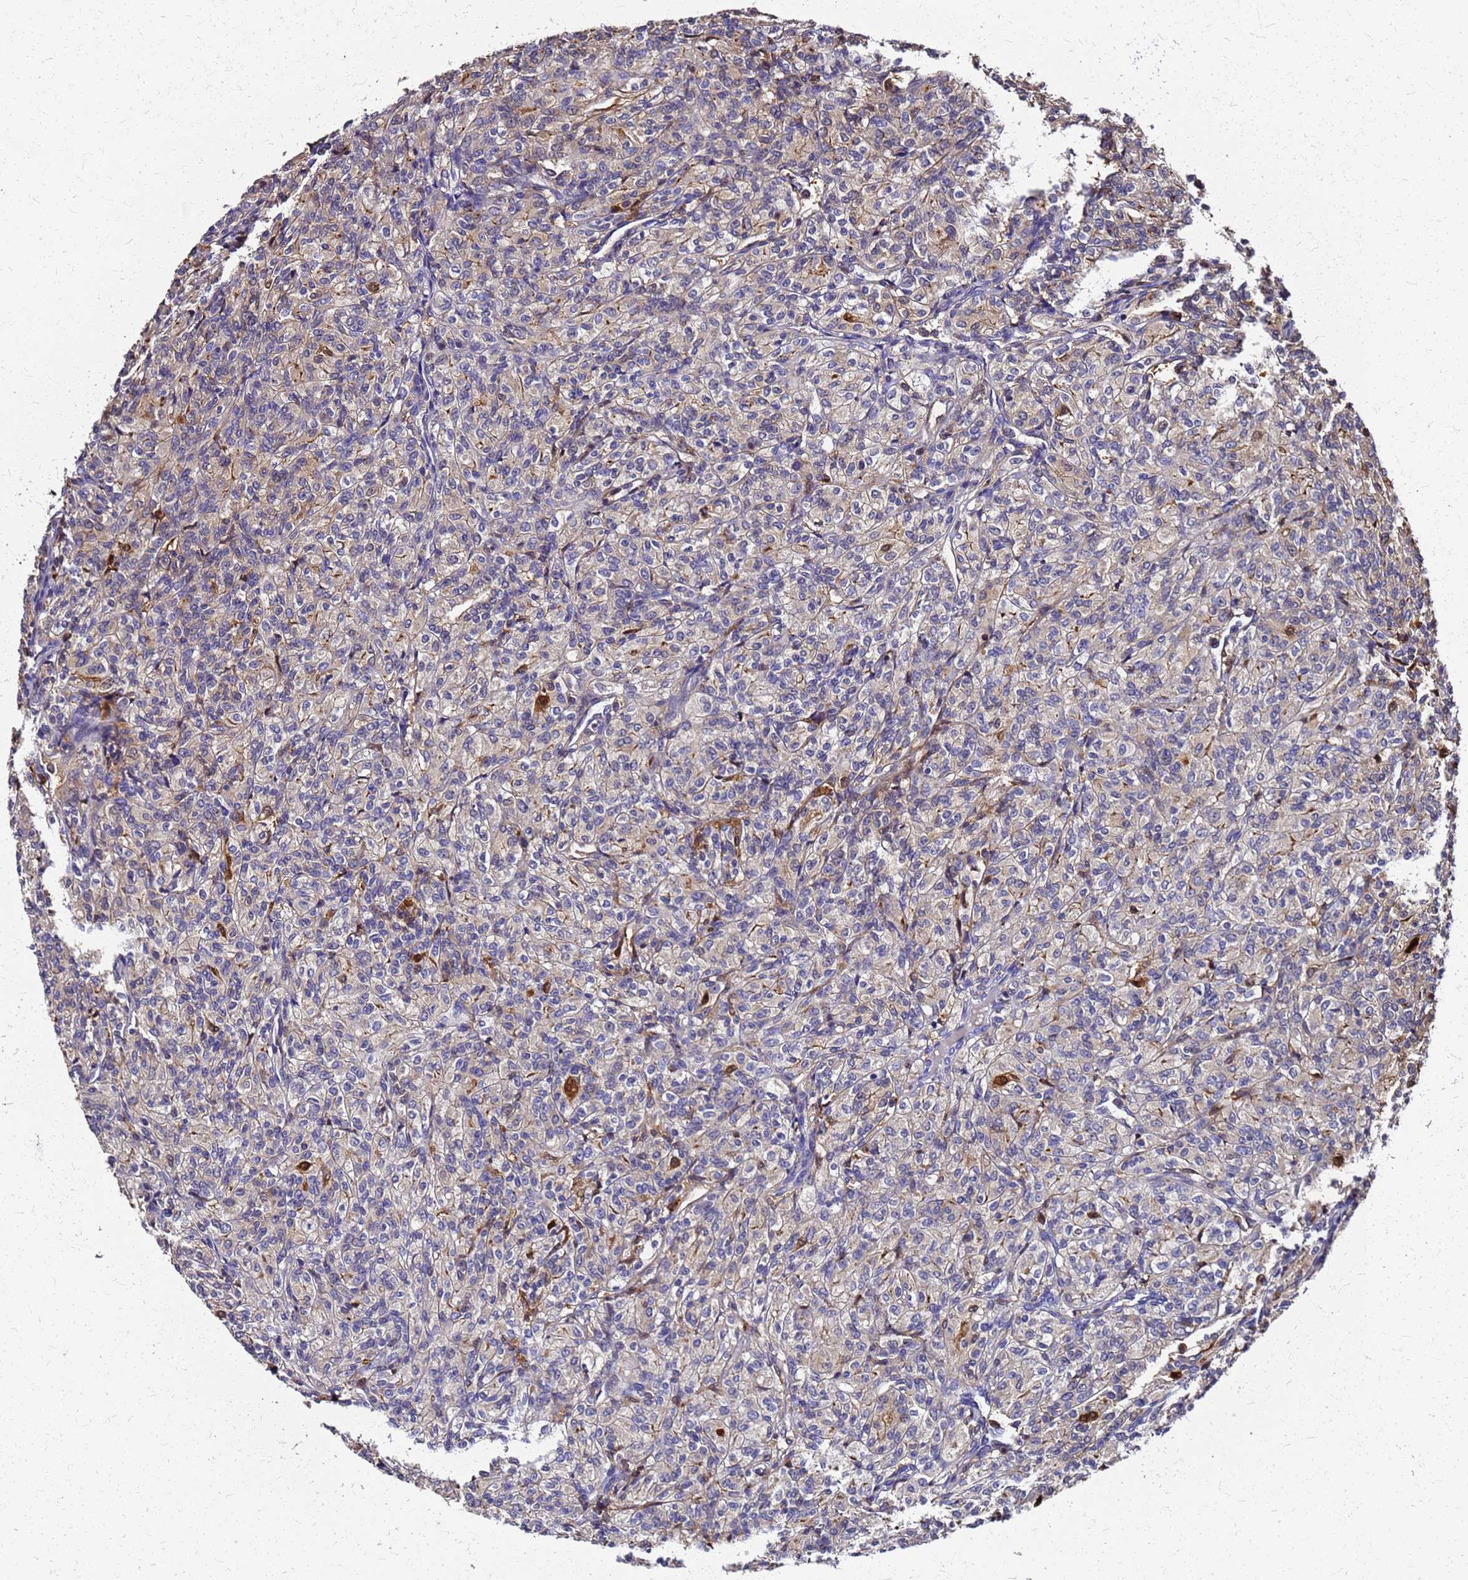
{"staining": {"intensity": "negative", "quantity": "none", "location": "none"}, "tissue": "renal cancer", "cell_type": "Tumor cells", "image_type": "cancer", "snomed": [{"axis": "morphology", "description": "Adenocarcinoma, NOS"}, {"axis": "topography", "description": "Kidney"}], "caption": "Immunohistochemical staining of renal cancer (adenocarcinoma) reveals no significant staining in tumor cells.", "gene": "S100A11", "patient": {"sex": "male", "age": 77}}